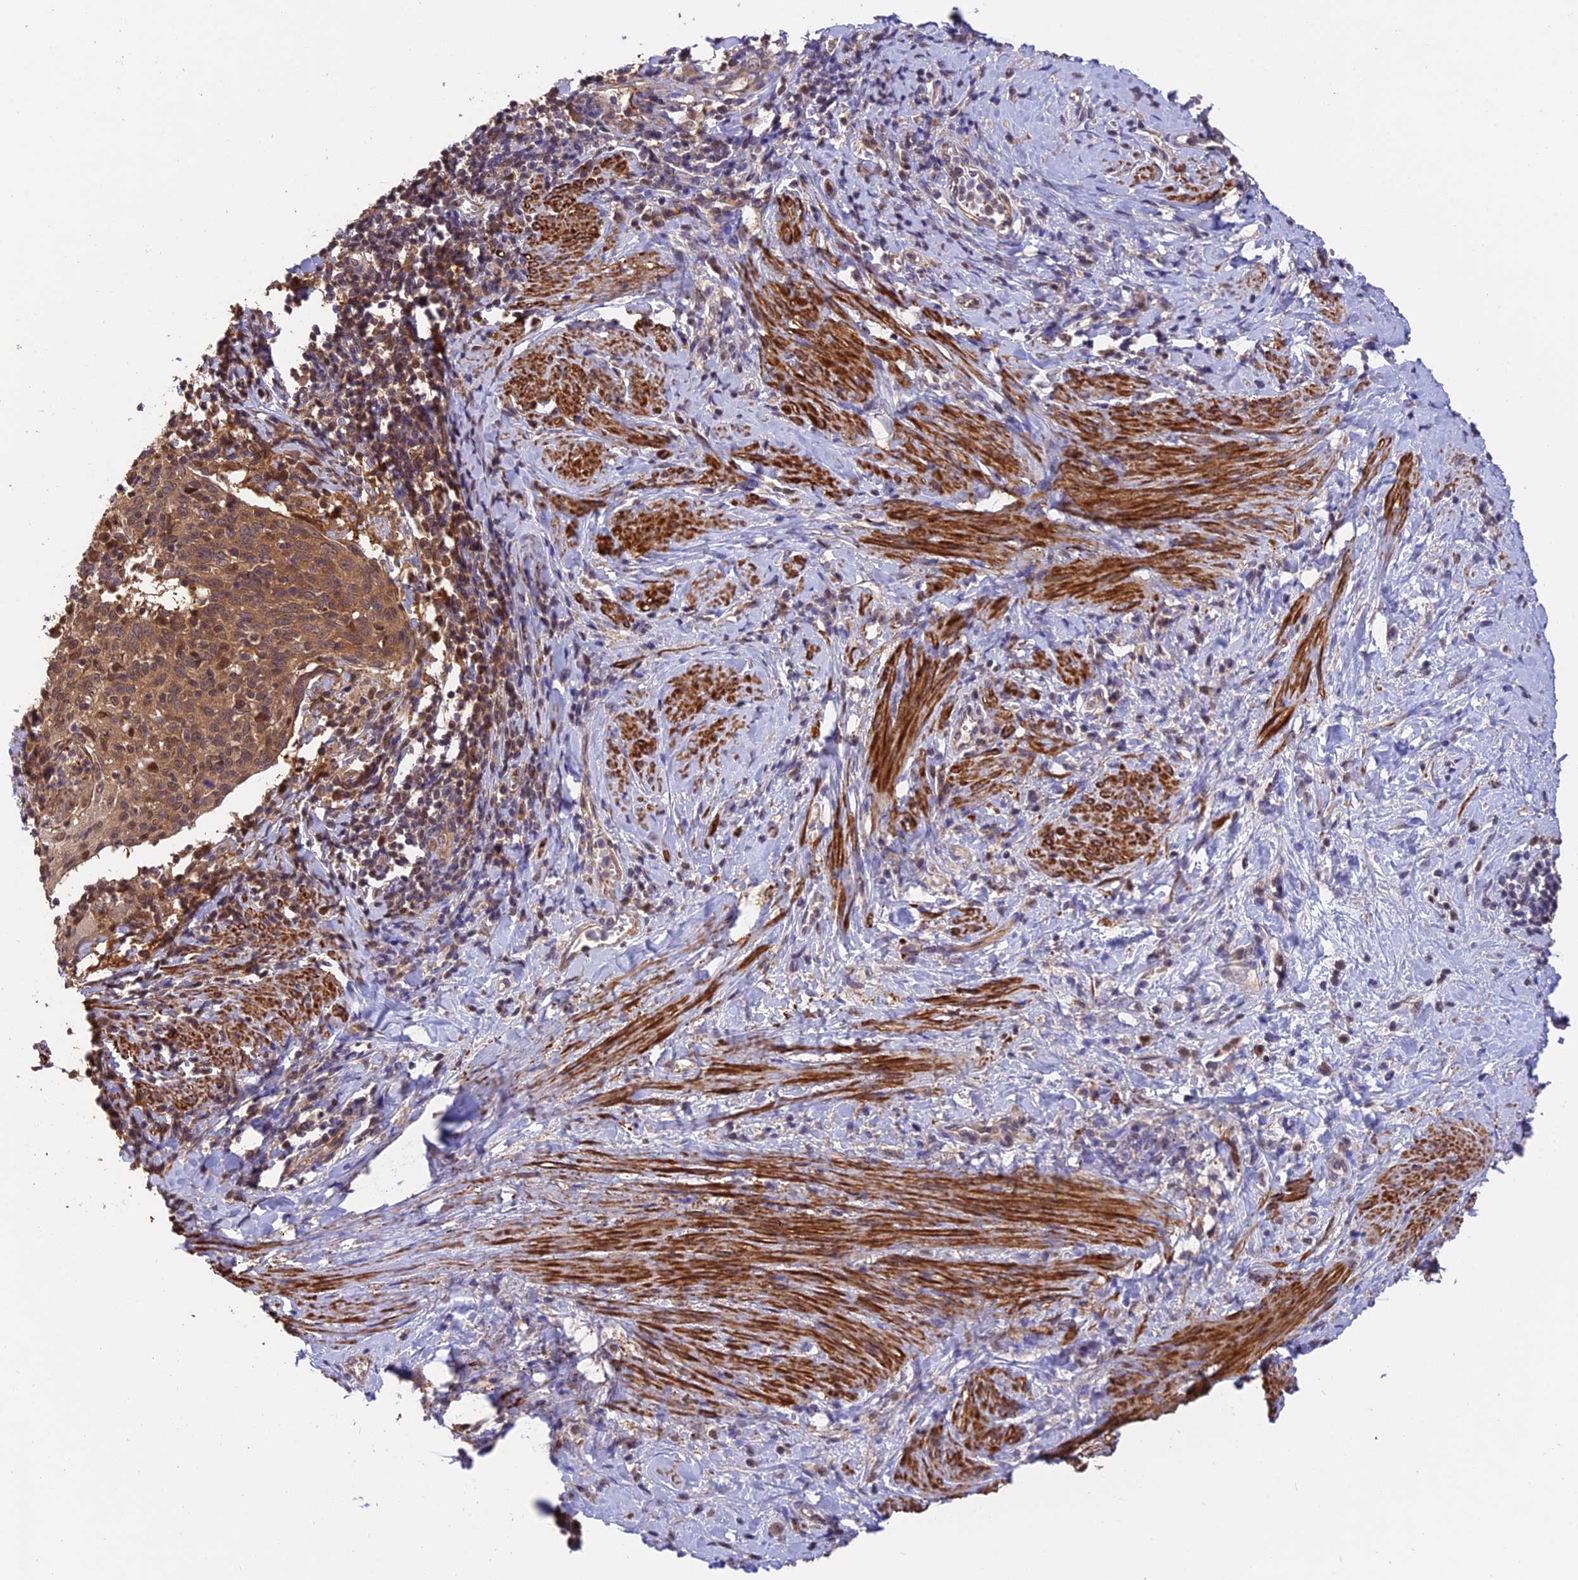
{"staining": {"intensity": "moderate", "quantity": ">75%", "location": "cytoplasmic/membranous,nuclear"}, "tissue": "cervical cancer", "cell_type": "Tumor cells", "image_type": "cancer", "snomed": [{"axis": "morphology", "description": "Squamous cell carcinoma, NOS"}, {"axis": "topography", "description": "Cervix"}], "caption": "A medium amount of moderate cytoplasmic/membranous and nuclear staining is appreciated in about >75% of tumor cells in squamous cell carcinoma (cervical) tissue.", "gene": "PSMB3", "patient": {"sex": "female", "age": 52}}